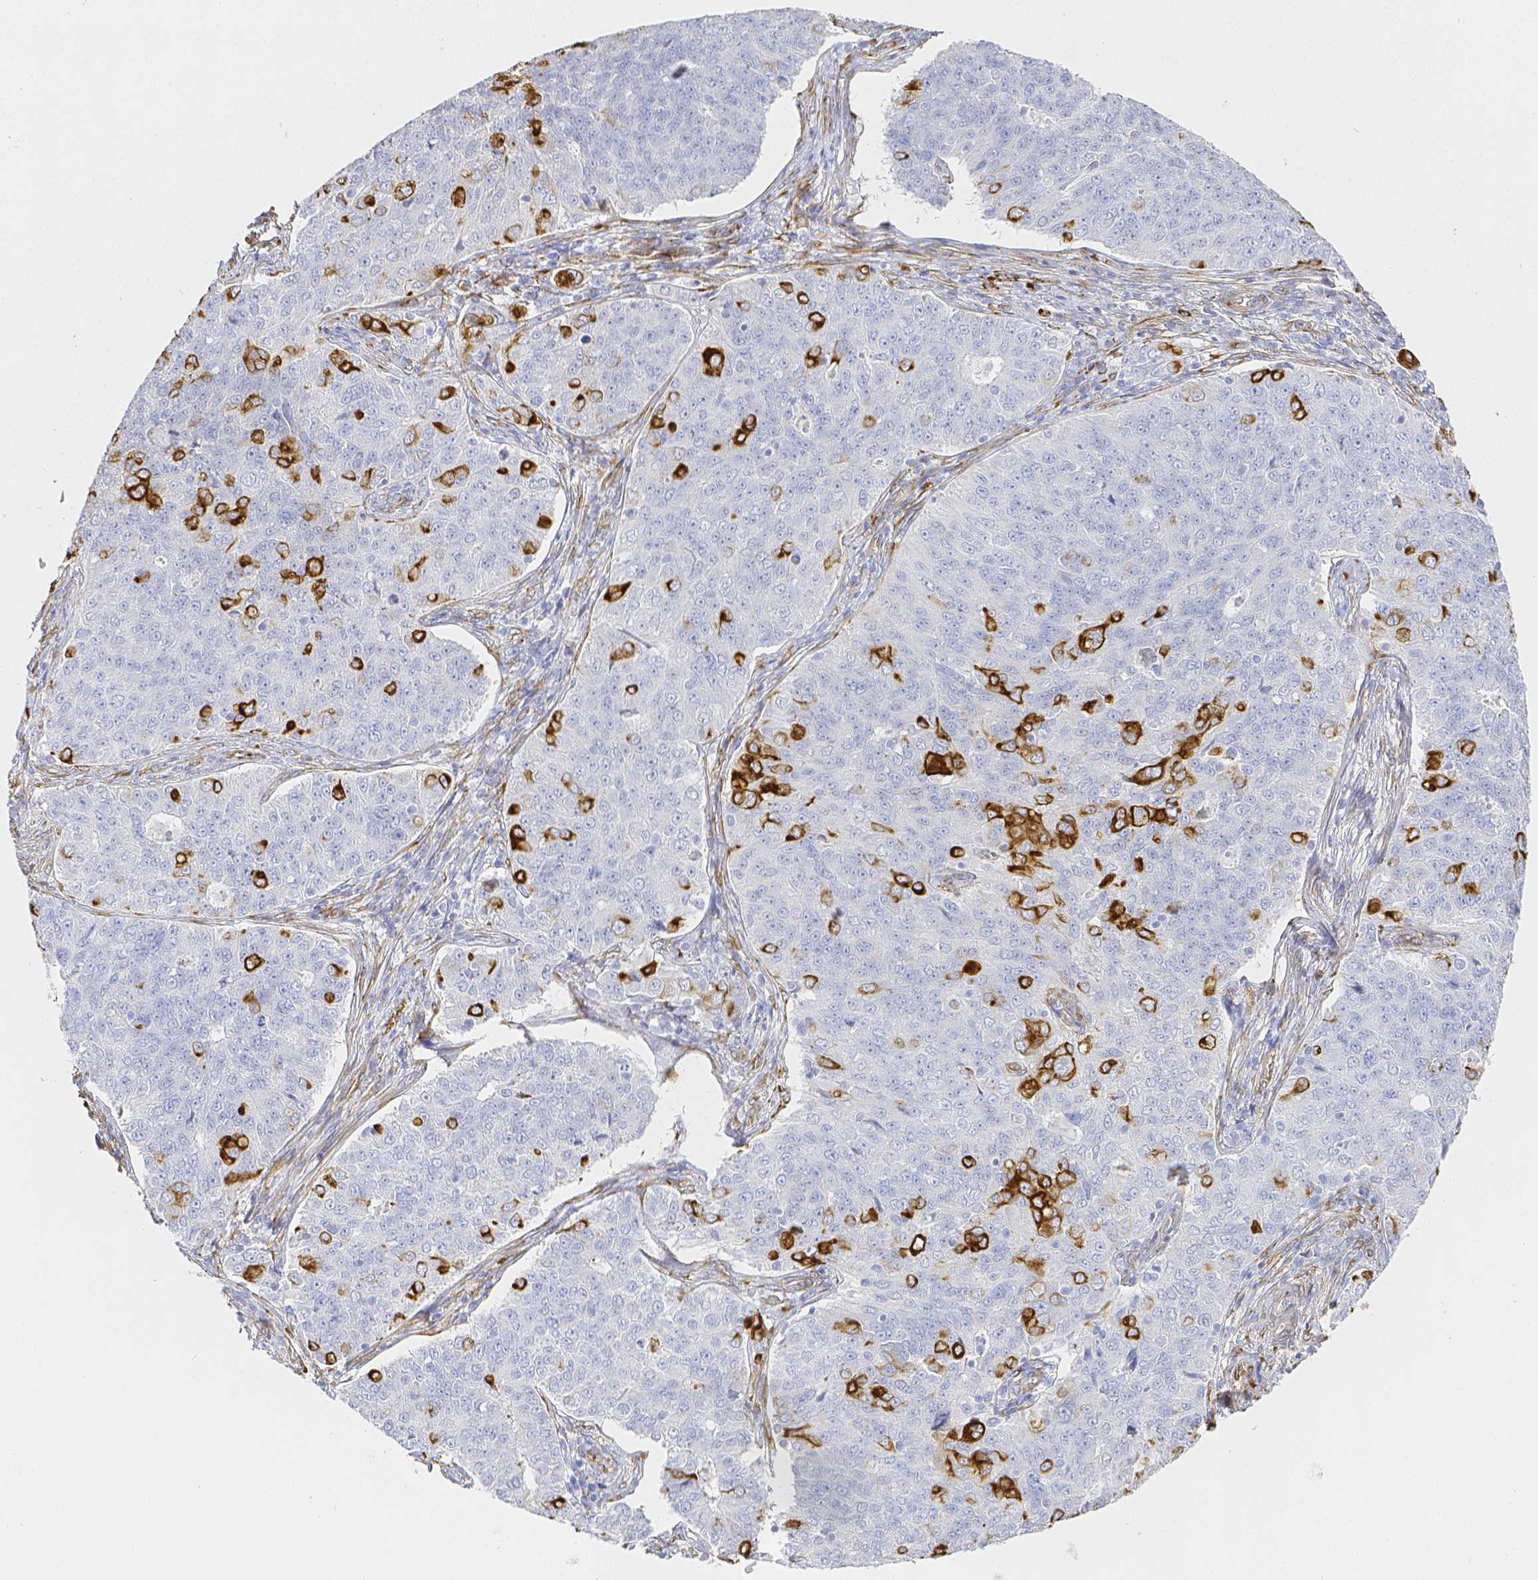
{"staining": {"intensity": "strong", "quantity": "<25%", "location": "cytoplasmic/membranous"}, "tissue": "endometrial cancer", "cell_type": "Tumor cells", "image_type": "cancer", "snomed": [{"axis": "morphology", "description": "Adenocarcinoma, NOS"}, {"axis": "topography", "description": "Endometrium"}], "caption": "IHC image of neoplastic tissue: human adenocarcinoma (endometrial) stained using immunohistochemistry (IHC) shows medium levels of strong protein expression localized specifically in the cytoplasmic/membranous of tumor cells, appearing as a cytoplasmic/membranous brown color.", "gene": "SMURF1", "patient": {"sex": "female", "age": 43}}